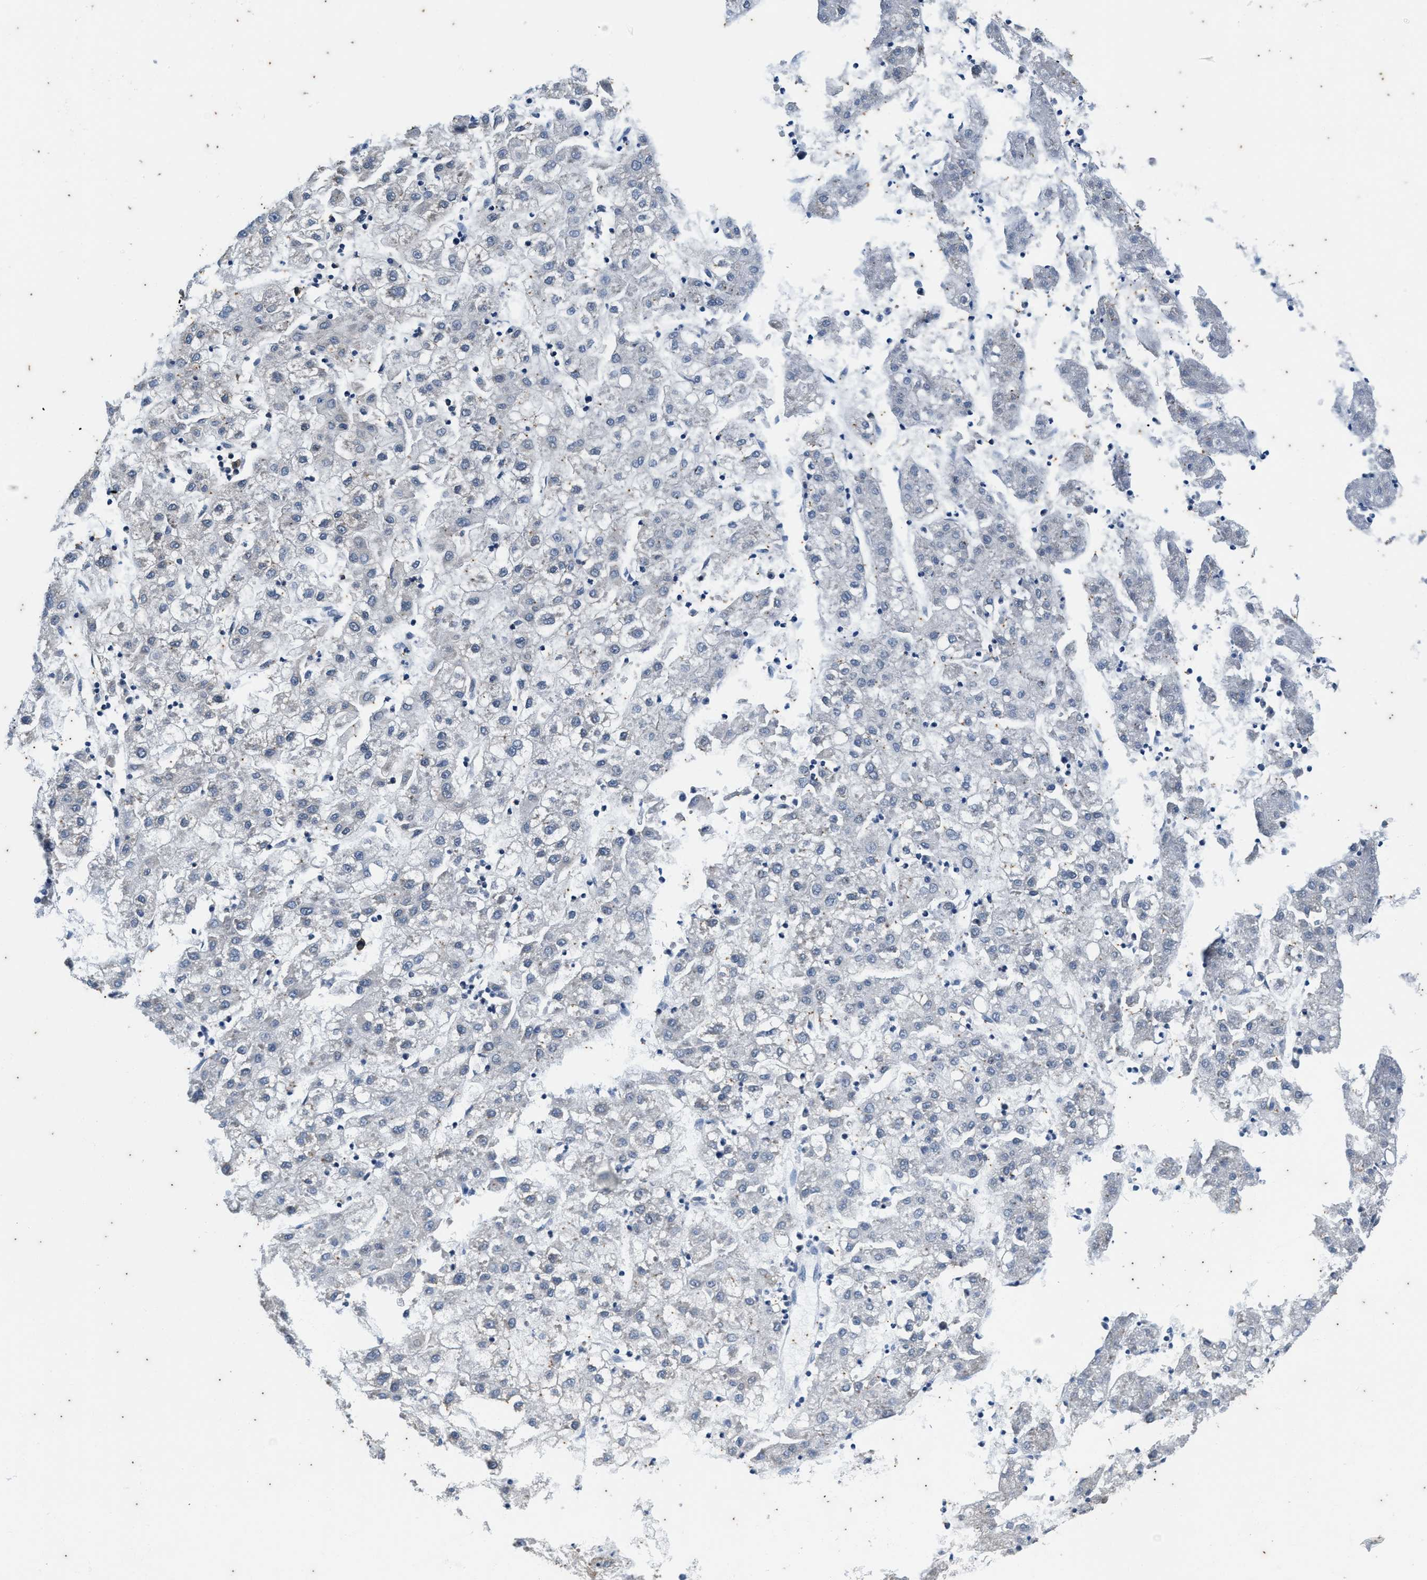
{"staining": {"intensity": "negative", "quantity": "none", "location": "none"}, "tissue": "liver cancer", "cell_type": "Tumor cells", "image_type": "cancer", "snomed": [{"axis": "morphology", "description": "Carcinoma, Hepatocellular, NOS"}, {"axis": "topography", "description": "Liver"}], "caption": "Tumor cells show no significant expression in liver hepatocellular carcinoma.", "gene": "COX19", "patient": {"sex": "male", "age": 72}}